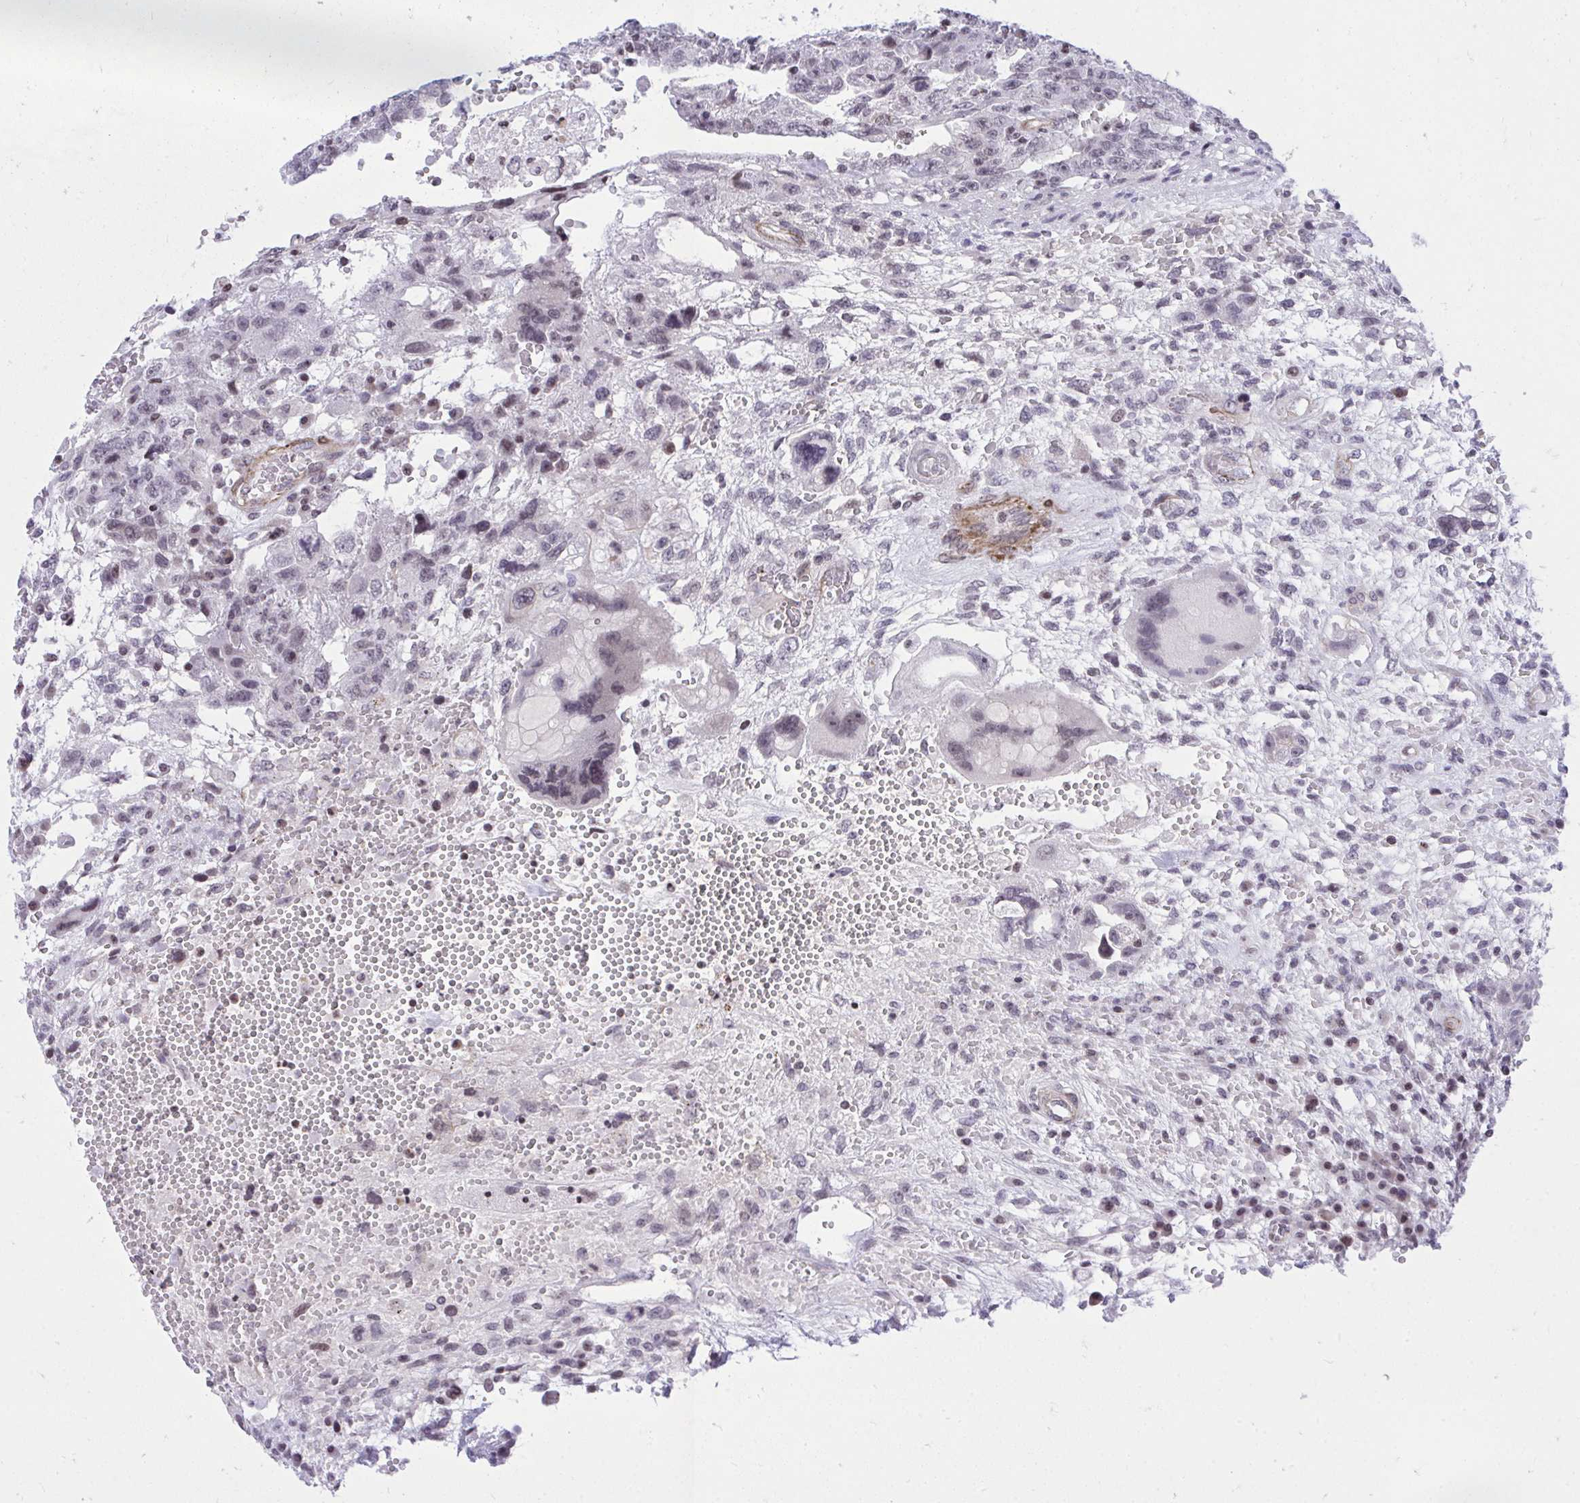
{"staining": {"intensity": "negative", "quantity": "none", "location": "none"}, "tissue": "testis cancer", "cell_type": "Tumor cells", "image_type": "cancer", "snomed": [{"axis": "morphology", "description": "Carcinoma, Embryonal, NOS"}, {"axis": "topography", "description": "Testis"}], "caption": "This micrograph is of testis cancer stained with immunohistochemistry to label a protein in brown with the nuclei are counter-stained blue. There is no staining in tumor cells.", "gene": "KCNN4", "patient": {"sex": "male", "age": 26}}